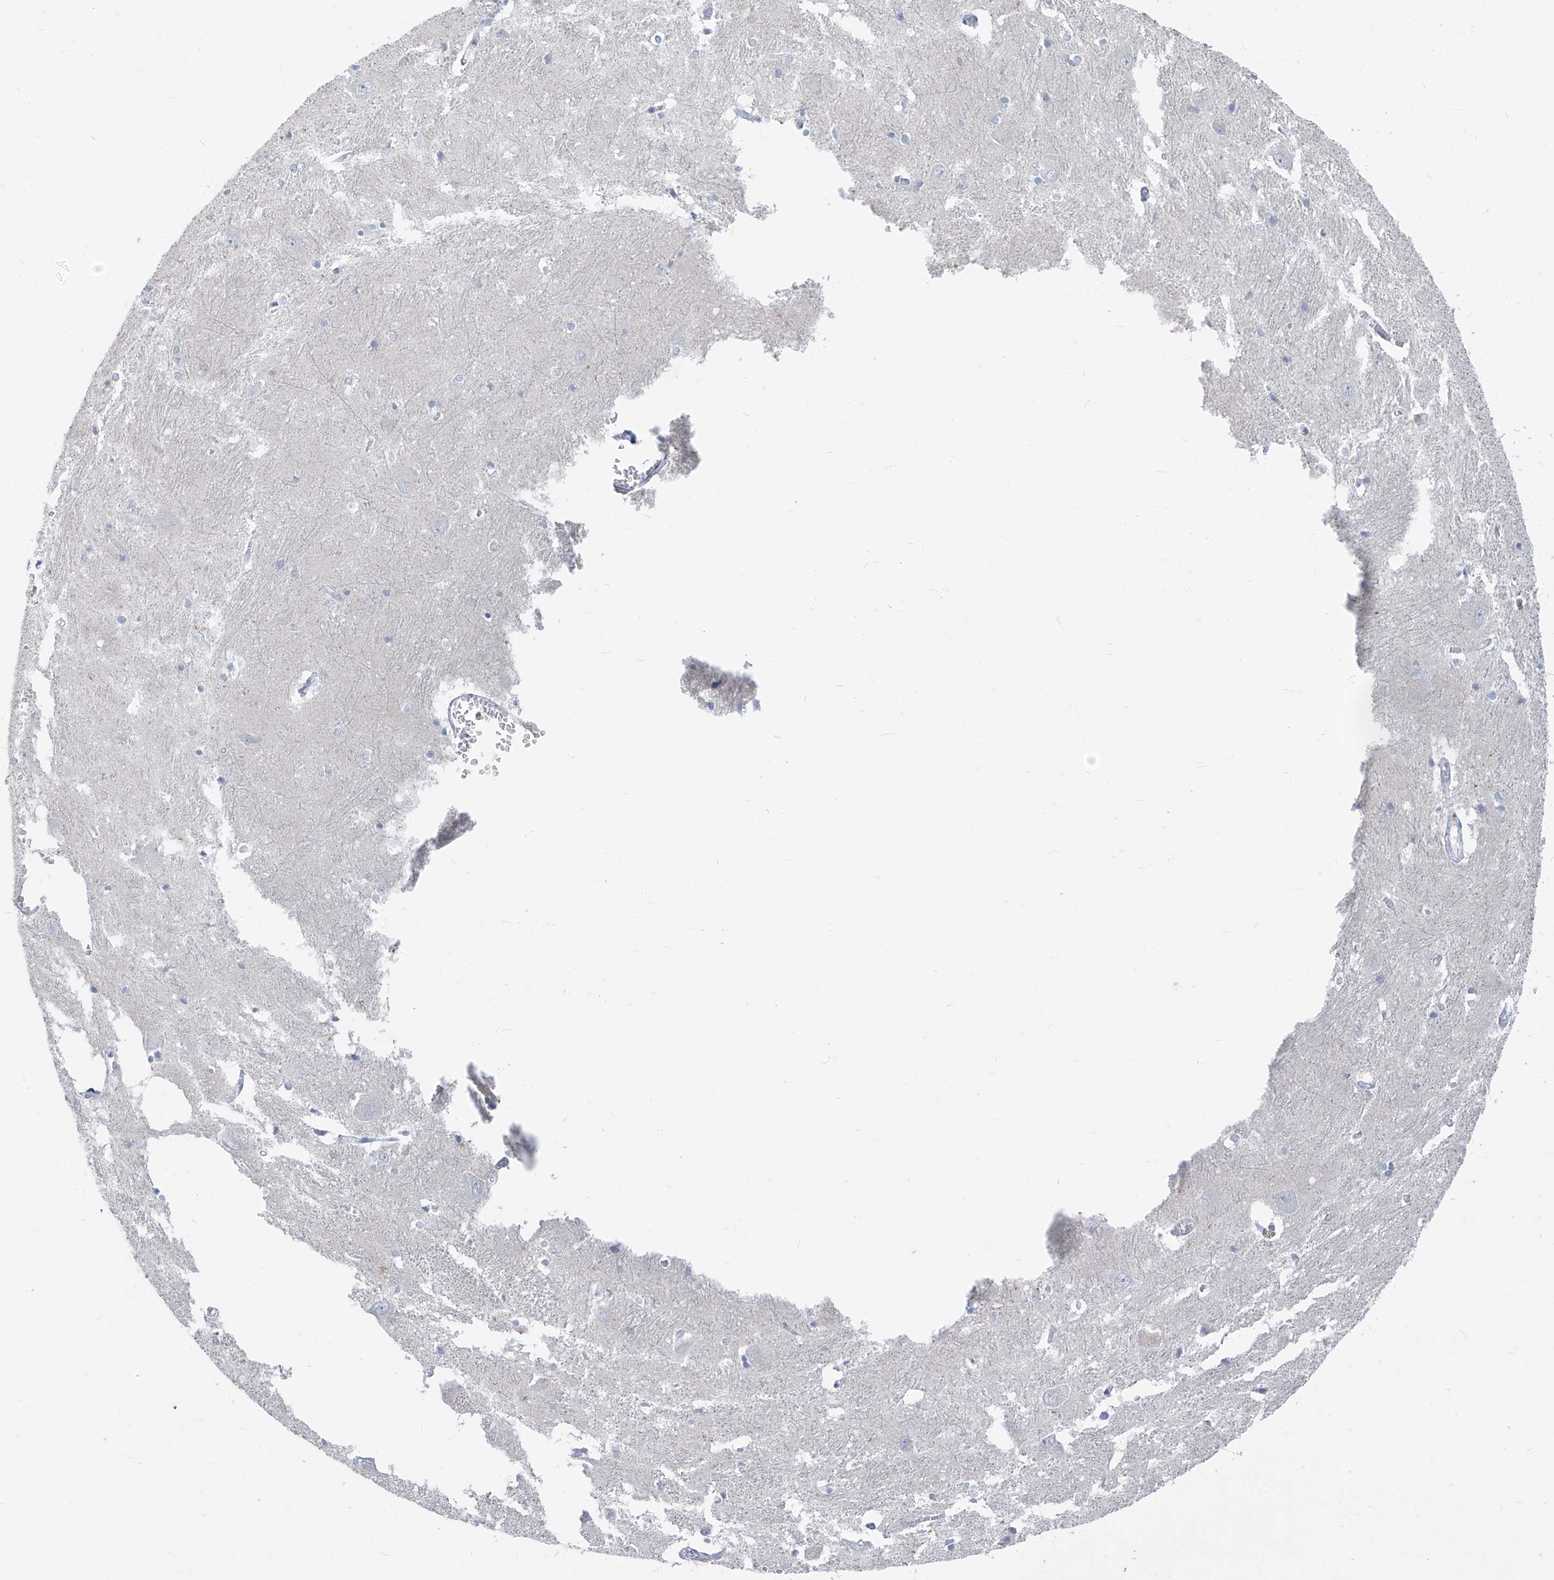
{"staining": {"intensity": "negative", "quantity": "none", "location": "none"}, "tissue": "caudate", "cell_type": "Glial cells", "image_type": "normal", "snomed": [{"axis": "morphology", "description": "Normal tissue, NOS"}, {"axis": "topography", "description": "Lateral ventricle wall"}], "caption": "Caudate stained for a protein using IHC reveals no positivity glial cells.", "gene": "CX3CR1", "patient": {"sex": "male", "age": 37}}